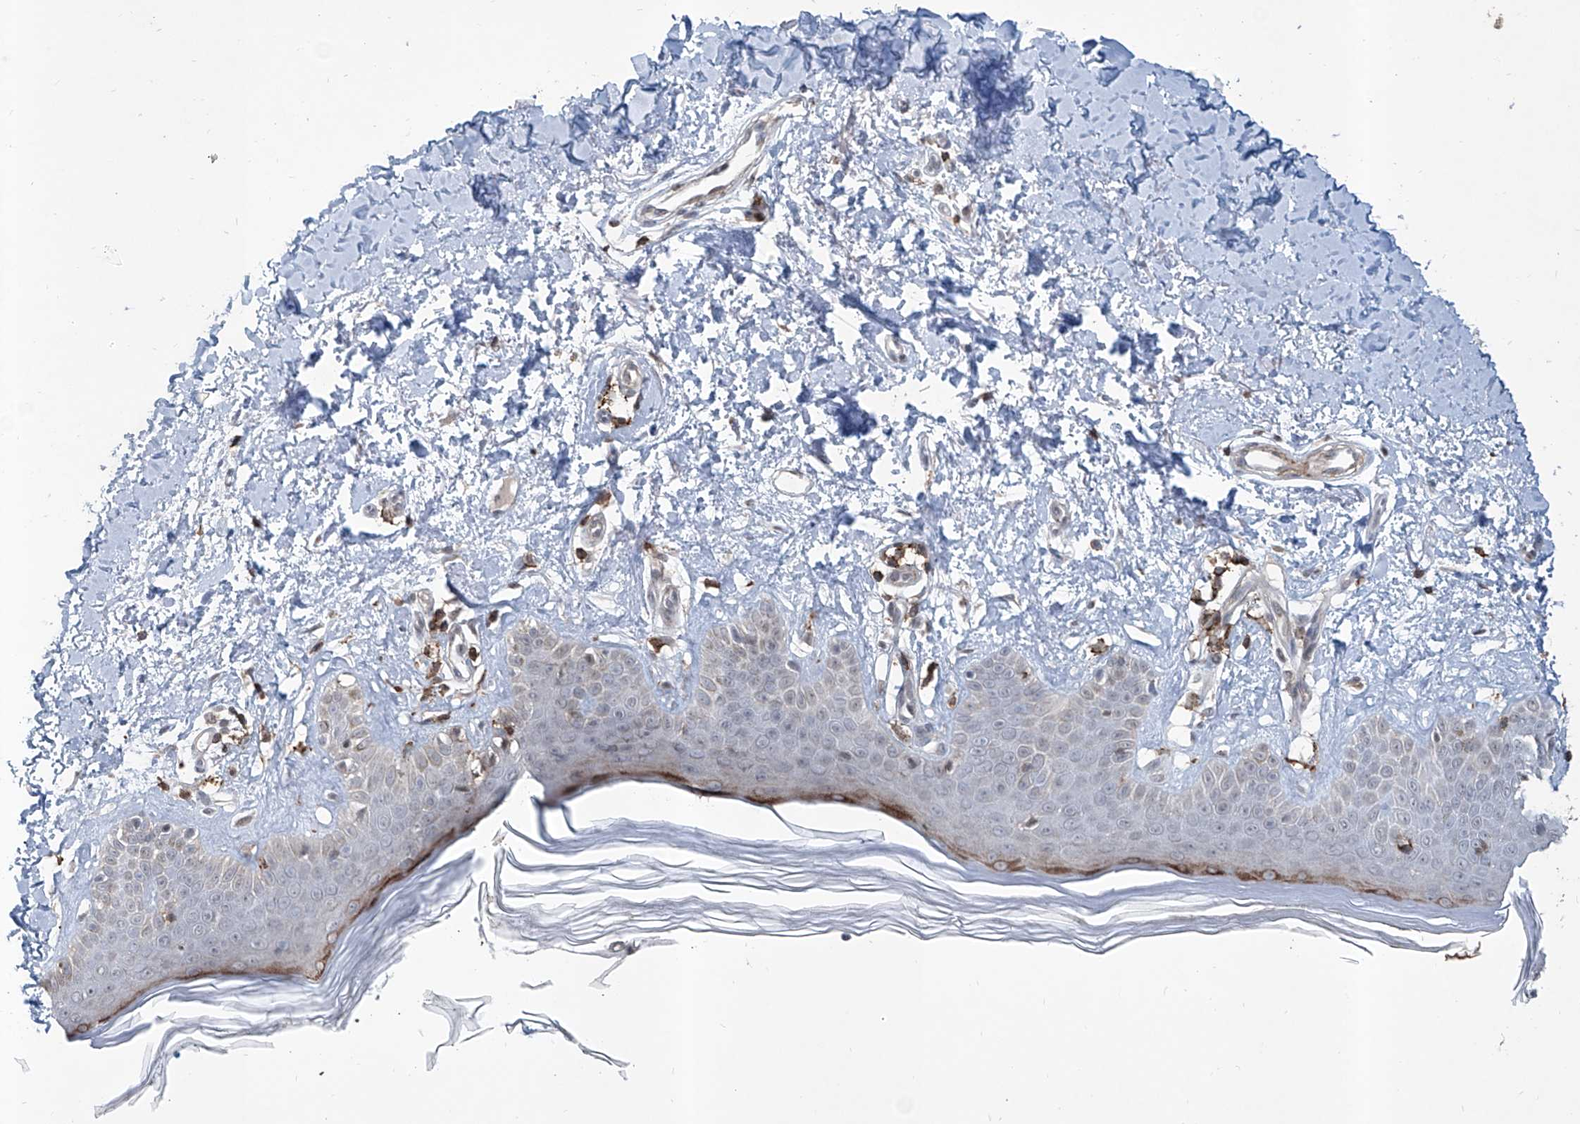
{"staining": {"intensity": "negative", "quantity": "none", "location": "none"}, "tissue": "skin", "cell_type": "Fibroblasts", "image_type": "normal", "snomed": [{"axis": "morphology", "description": "Normal tissue, NOS"}, {"axis": "topography", "description": "Skin"}], "caption": "There is no significant staining in fibroblasts of skin. (Stains: DAB immunohistochemistry with hematoxylin counter stain, Microscopy: brightfield microscopy at high magnification).", "gene": "ZBTB48", "patient": {"sex": "female", "age": 64}}